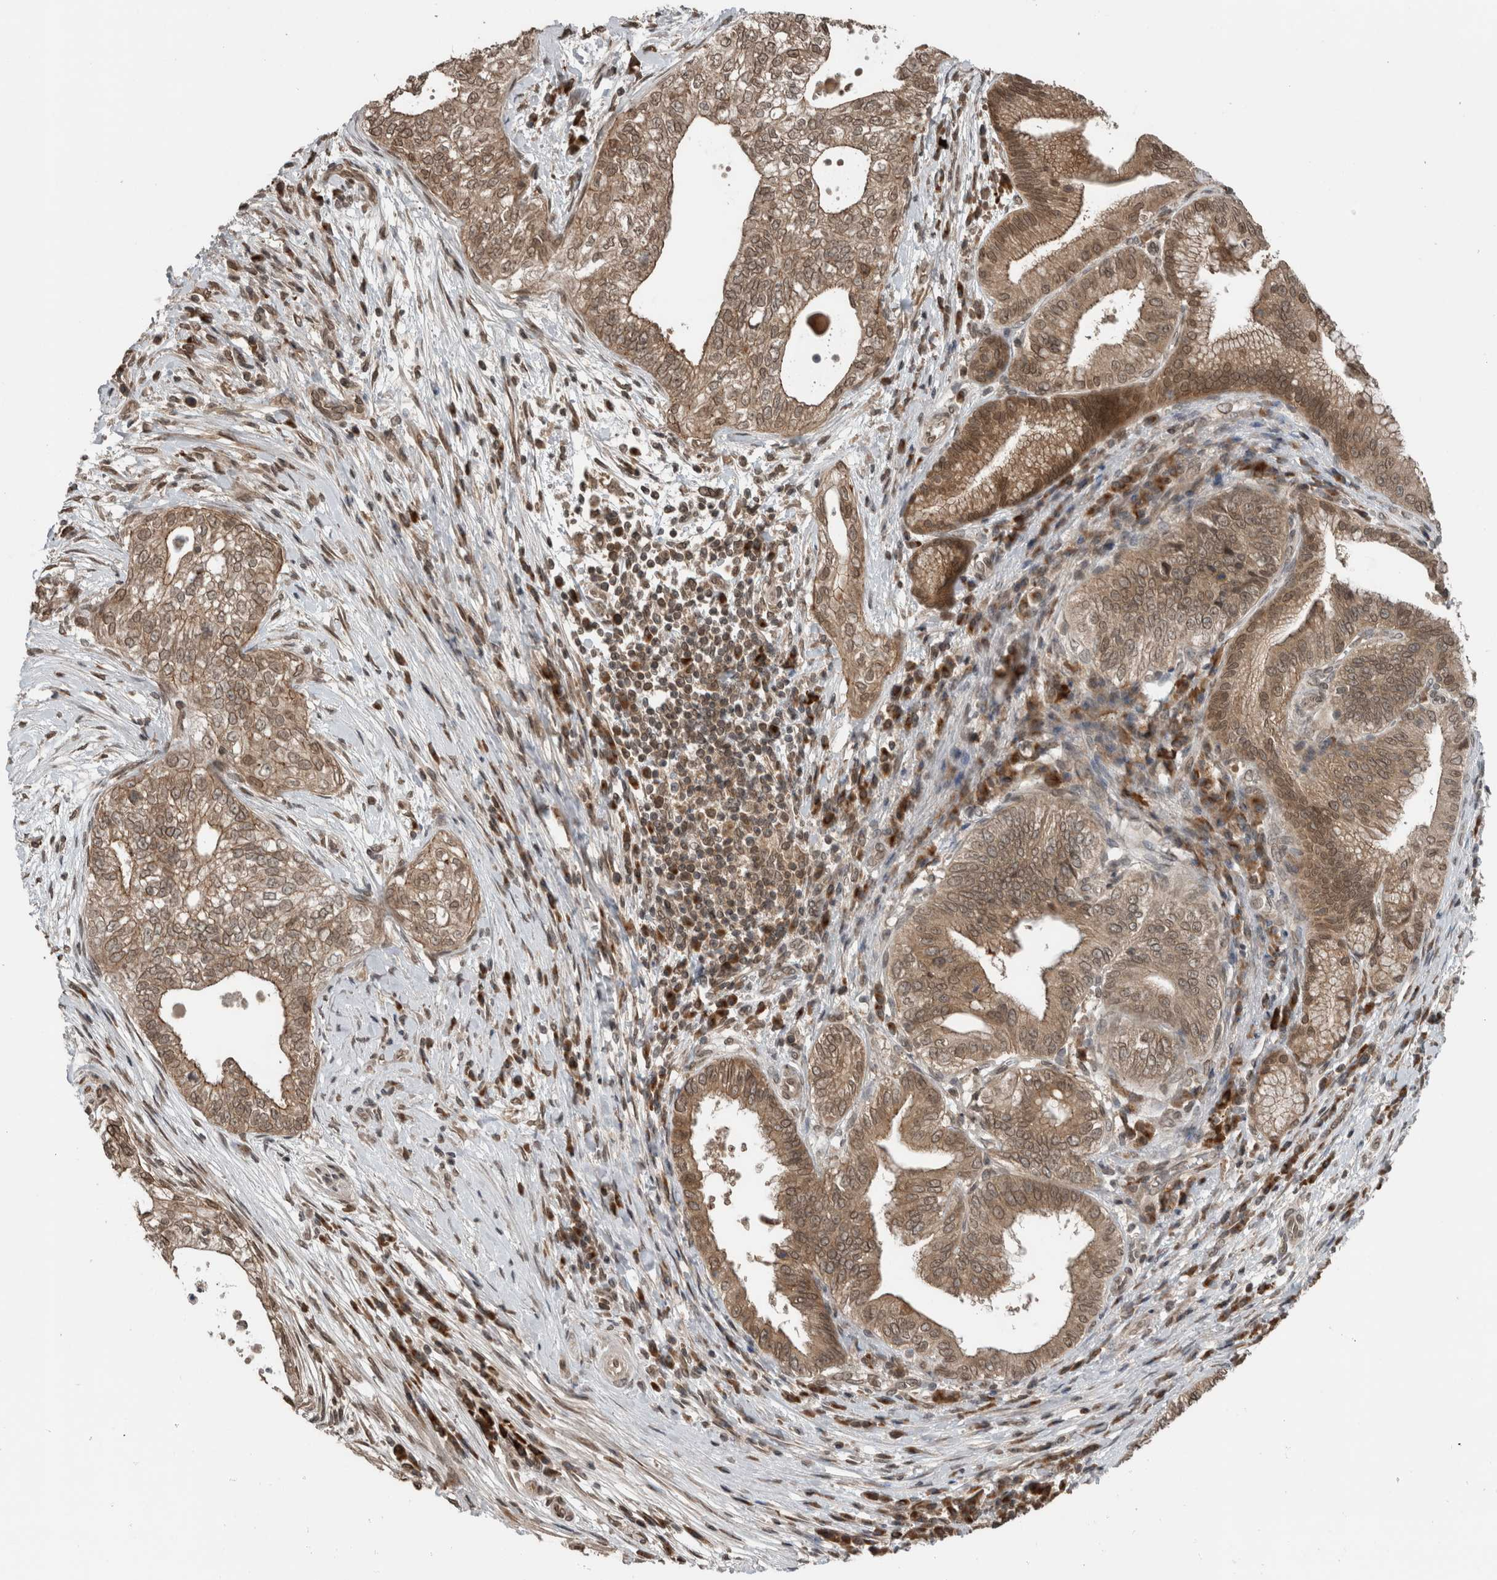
{"staining": {"intensity": "moderate", "quantity": ">75%", "location": "cytoplasmic/membranous,nuclear"}, "tissue": "pancreatic cancer", "cell_type": "Tumor cells", "image_type": "cancer", "snomed": [{"axis": "morphology", "description": "Adenocarcinoma, NOS"}, {"axis": "topography", "description": "Pancreas"}], "caption": "Immunohistochemistry staining of pancreatic adenocarcinoma, which shows medium levels of moderate cytoplasmic/membranous and nuclear expression in approximately >75% of tumor cells indicating moderate cytoplasmic/membranous and nuclear protein staining. The staining was performed using DAB (3,3'-diaminobenzidine) (brown) for protein detection and nuclei were counterstained in hematoxylin (blue).", "gene": "SPAG7", "patient": {"sex": "male", "age": 72}}